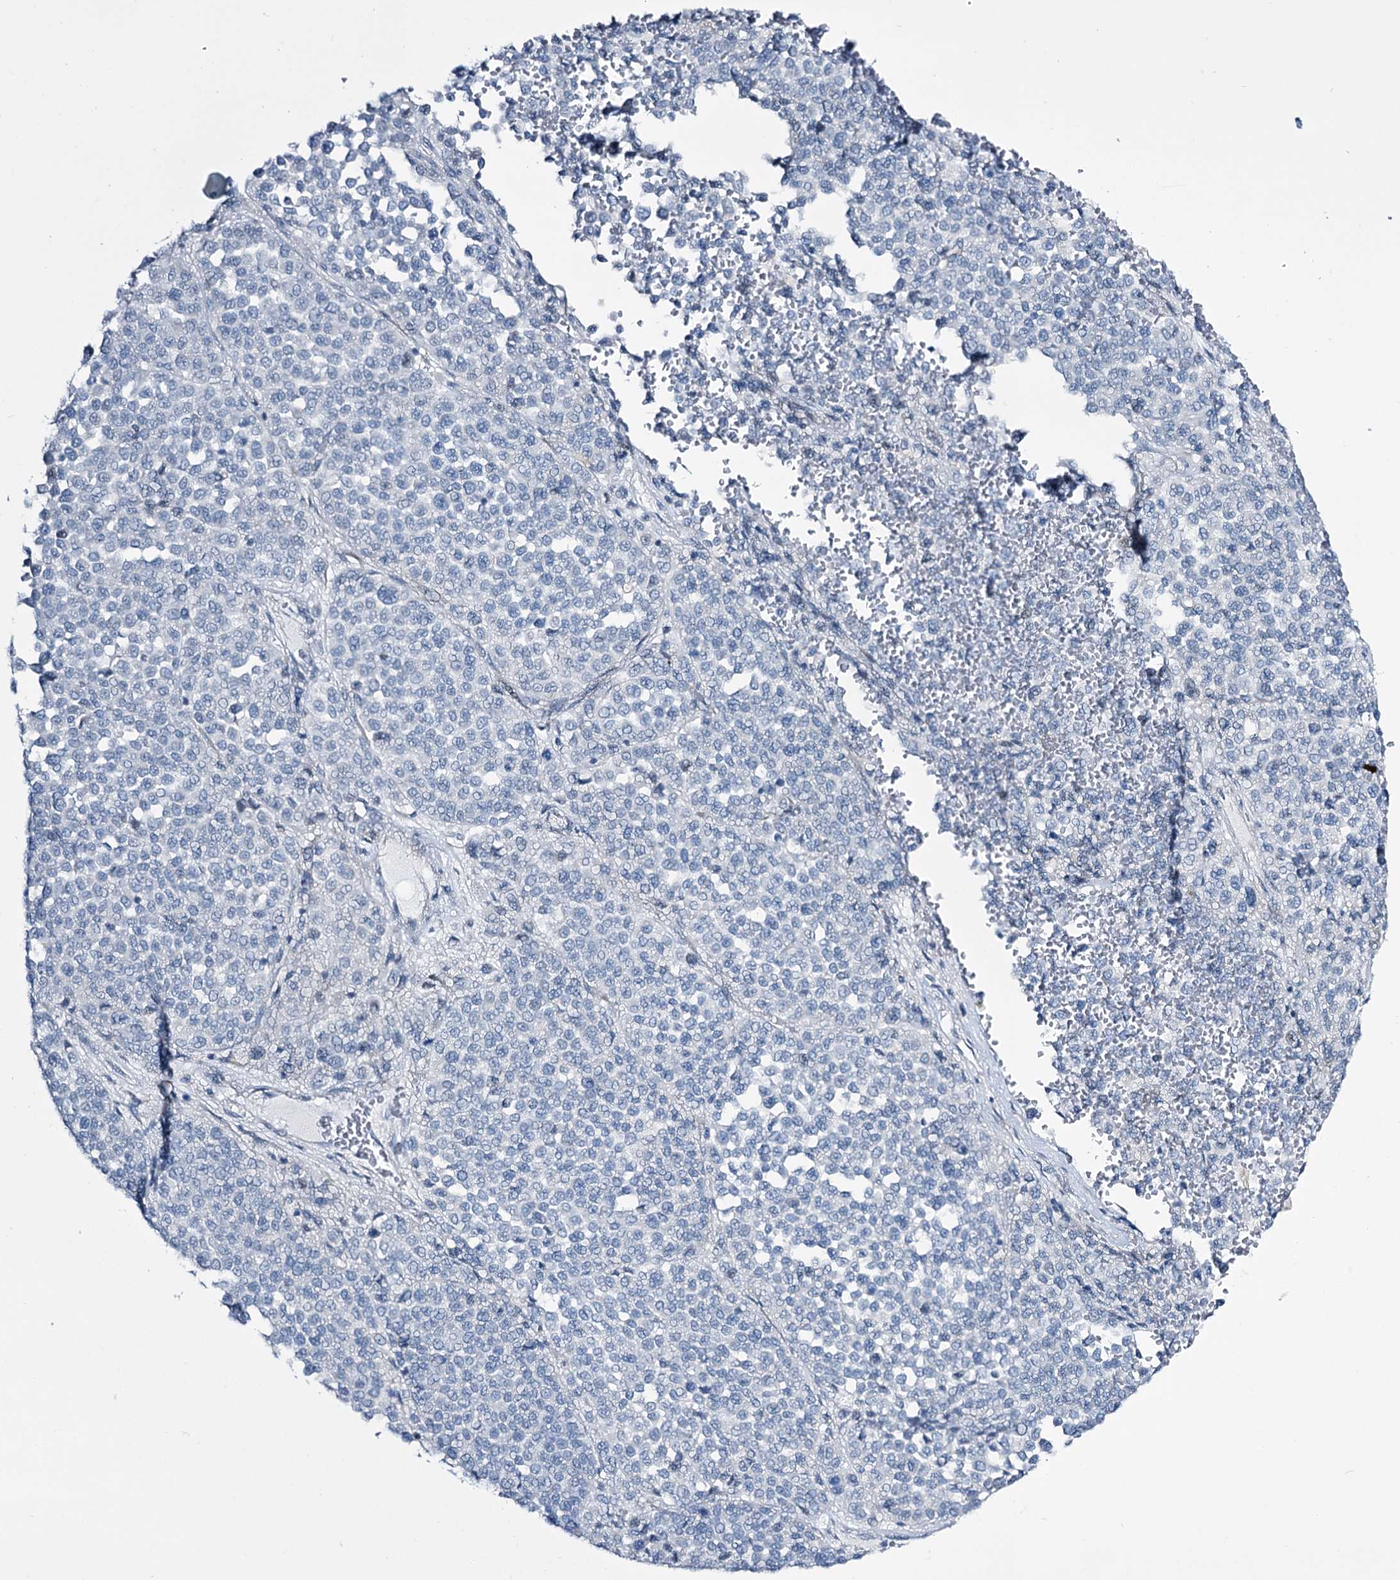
{"staining": {"intensity": "negative", "quantity": "none", "location": "none"}, "tissue": "melanoma", "cell_type": "Tumor cells", "image_type": "cancer", "snomed": [{"axis": "morphology", "description": "Malignant melanoma, Metastatic site"}, {"axis": "topography", "description": "Pancreas"}], "caption": "Immunohistochemistry micrograph of neoplastic tissue: human malignant melanoma (metastatic site) stained with DAB (3,3'-diaminobenzidine) exhibits no significant protein positivity in tumor cells. The staining was performed using DAB to visualize the protein expression in brown, while the nuclei were stained in blue with hematoxylin (Magnification: 20x).", "gene": "RBM15B", "patient": {"sex": "female", "age": 30}}